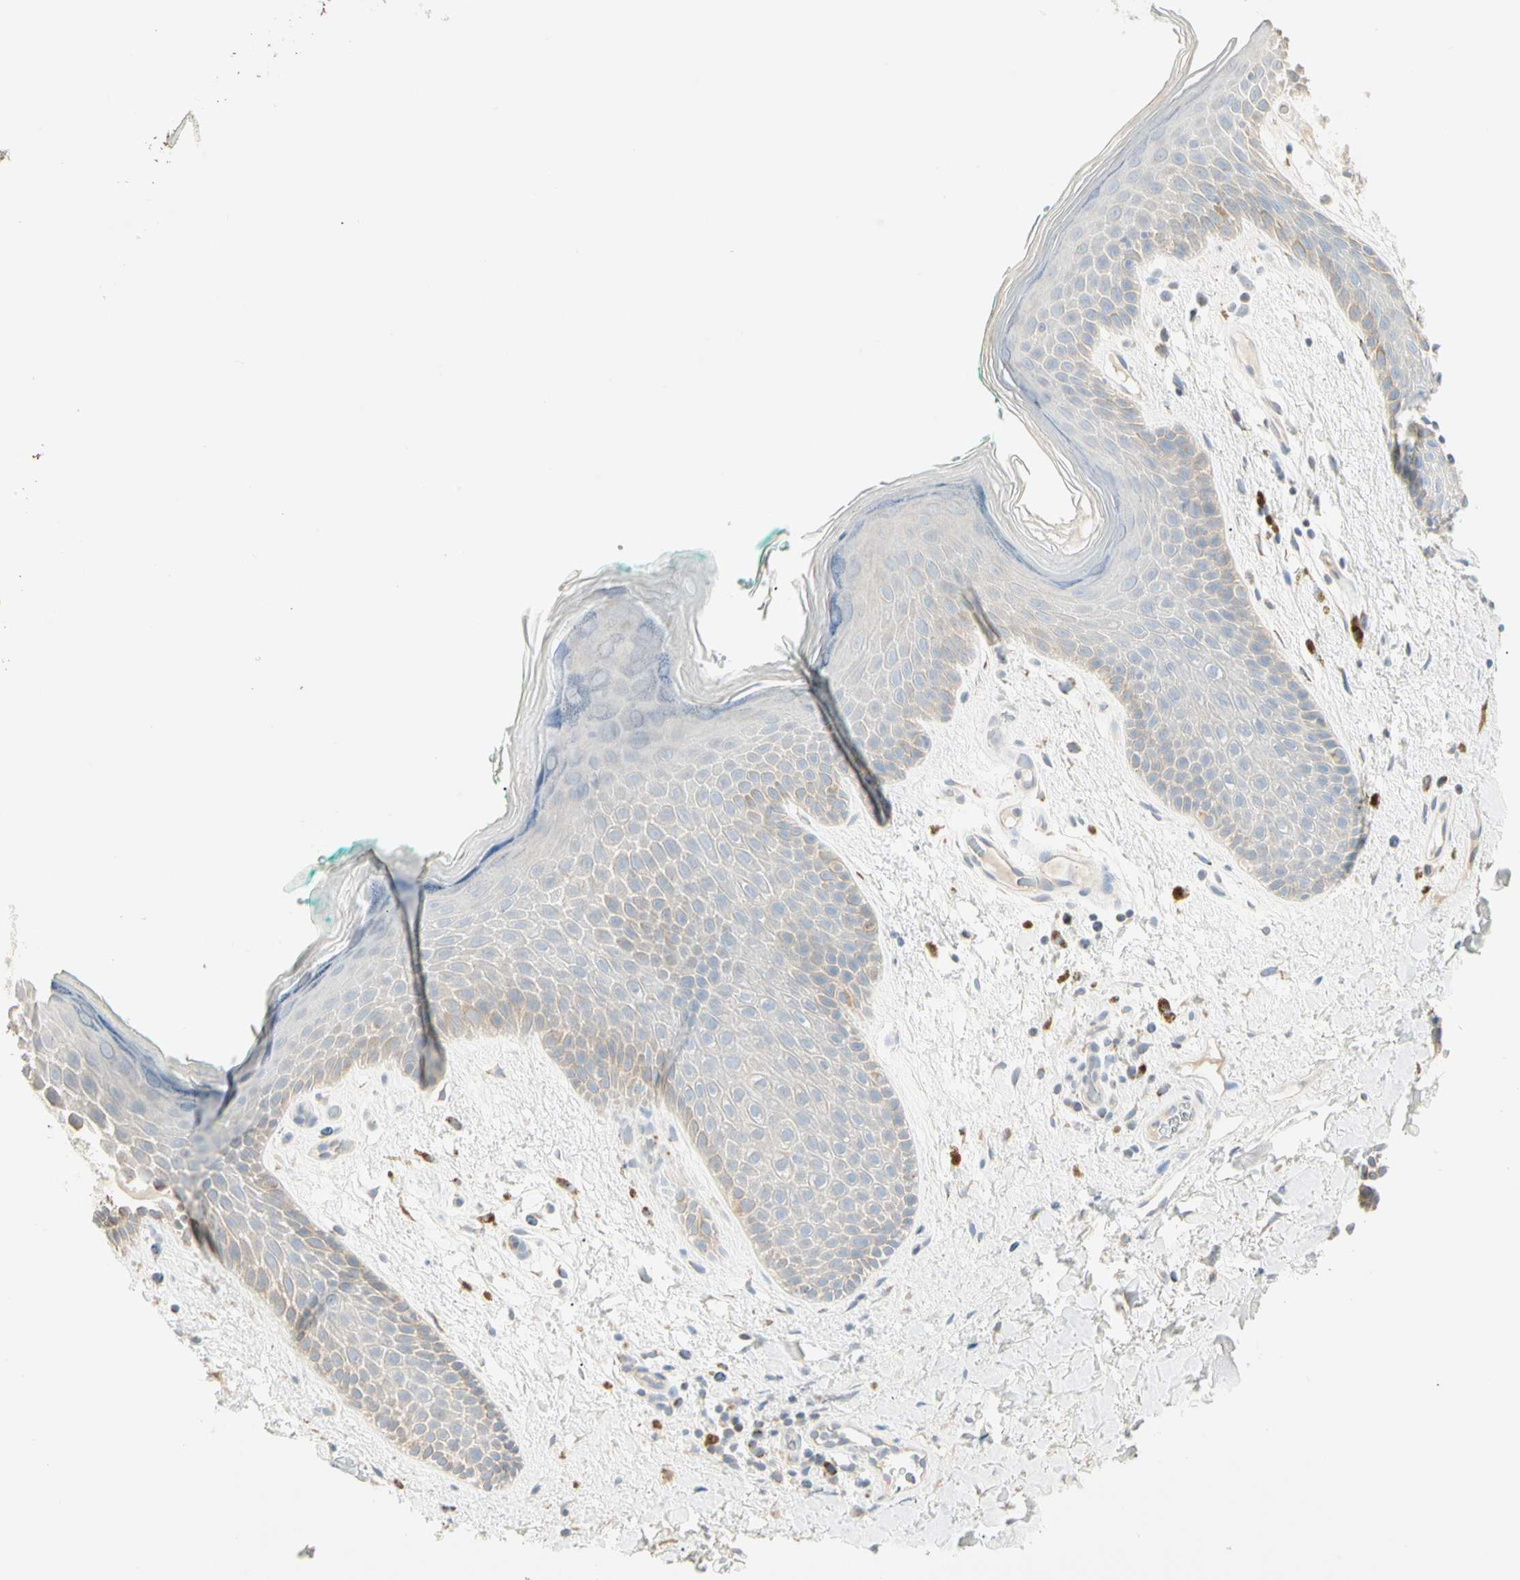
{"staining": {"intensity": "weak", "quantity": "<25%", "location": "cytoplasmic/membranous"}, "tissue": "skin", "cell_type": "Epidermal cells", "image_type": "normal", "snomed": [{"axis": "morphology", "description": "Normal tissue, NOS"}, {"axis": "topography", "description": "Anal"}], "caption": "A micrograph of human skin is negative for staining in epidermal cells. (Stains: DAB immunohistochemistry with hematoxylin counter stain, Microscopy: brightfield microscopy at high magnification).", "gene": "ALDH18A1", "patient": {"sex": "male", "age": 74}}